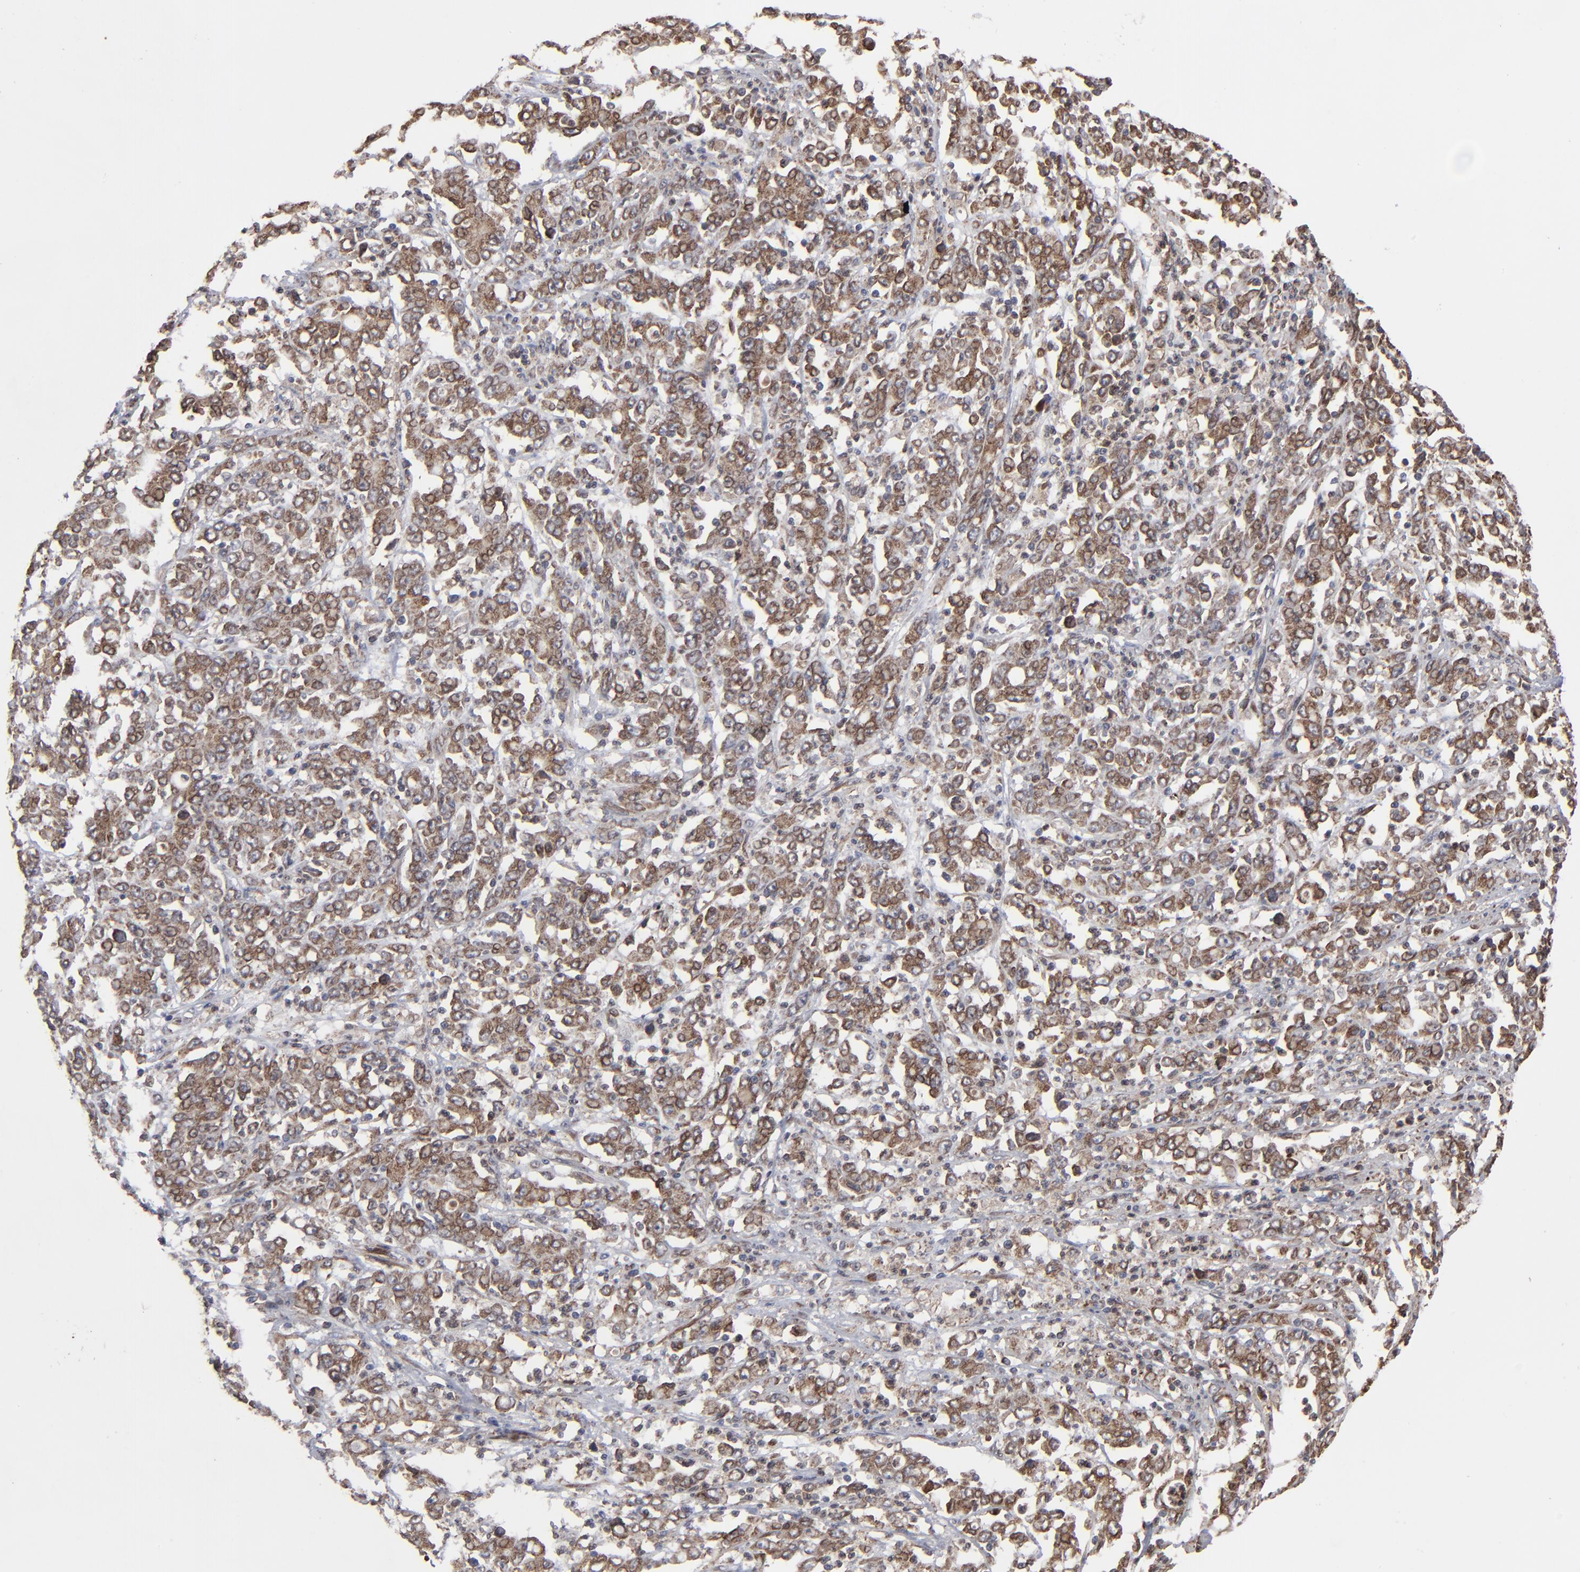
{"staining": {"intensity": "moderate", "quantity": ">75%", "location": "cytoplasmic/membranous"}, "tissue": "stomach cancer", "cell_type": "Tumor cells", "image_type": "cancer", "snomed": [{"axis": "morphology", "description": "Adenocarcinoma, NOS"}, {"axis": "topography", "description": "Stomach, lower"}], "caption": "Approximately >75% of tumor cells in stomach cancer reveal moderate cytoplasmic/membranous protein positivity as visualized by brown immunohistochemical staining.", "gene": "CNIH1", "patient": {"sex": "female", "age": 71}}